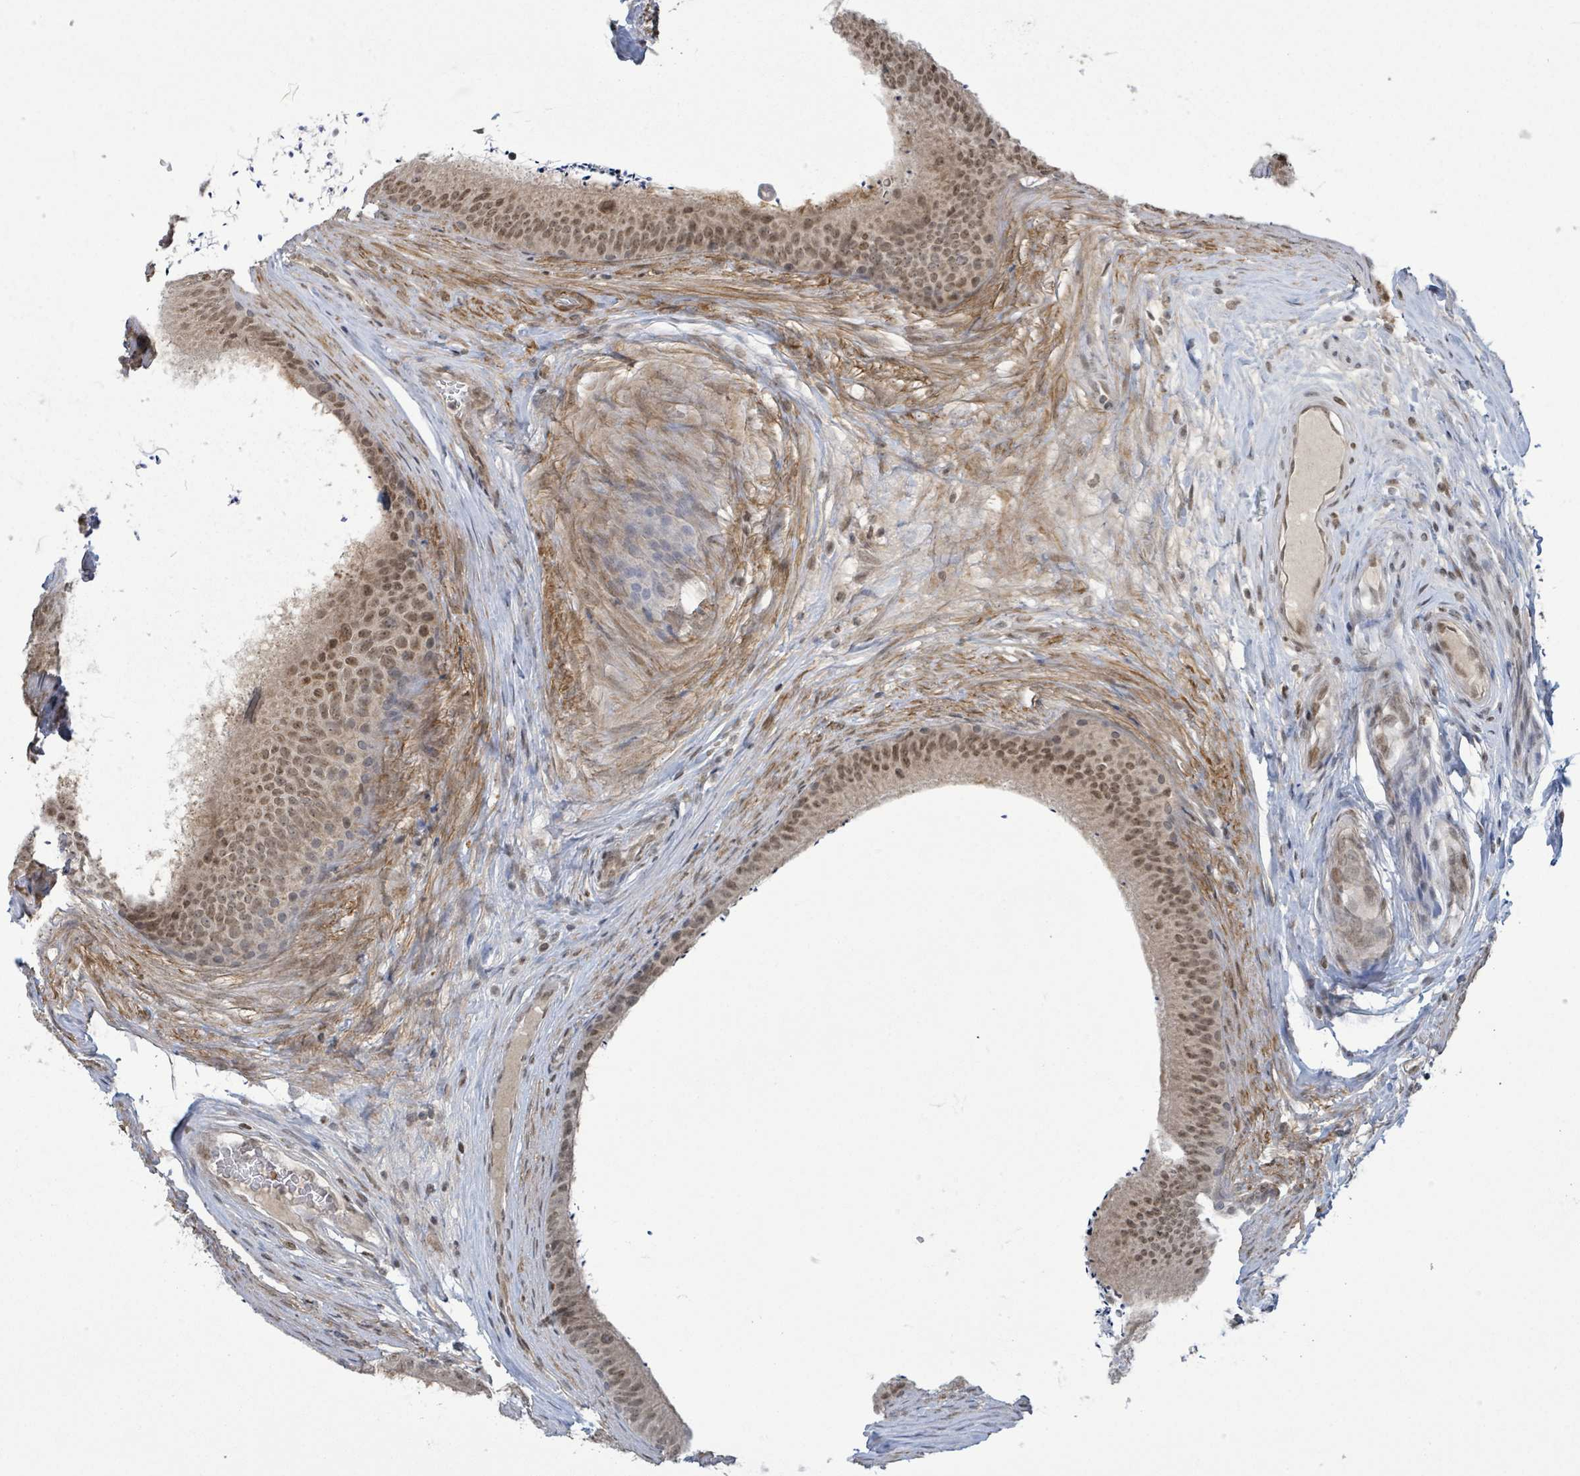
{"staining": {"intensity": "moderate", "quantity": "25%-75%", "location": "cytoplasmic/membranous,nuclear"}, "tissue": "epididymis", "cell_type": "Glandular cells", "image_type": "normal", "snomed": [{"axis": "morphology", "description": "Normal tissue, NOS"}, {"axis": "topography", "description": "Testis"}, {"axis": "topography", "description": "Epididymis"}], "caption": "Moderate cytoplasmic/membranous,nuclear positivity for a protein is appreciated in approximately 25%-75% of glandular cells of benign epididymis using immunohistochemistry (IHC).", "gene": "SBF2", "patient": {"sex": "male", "age": 41}}